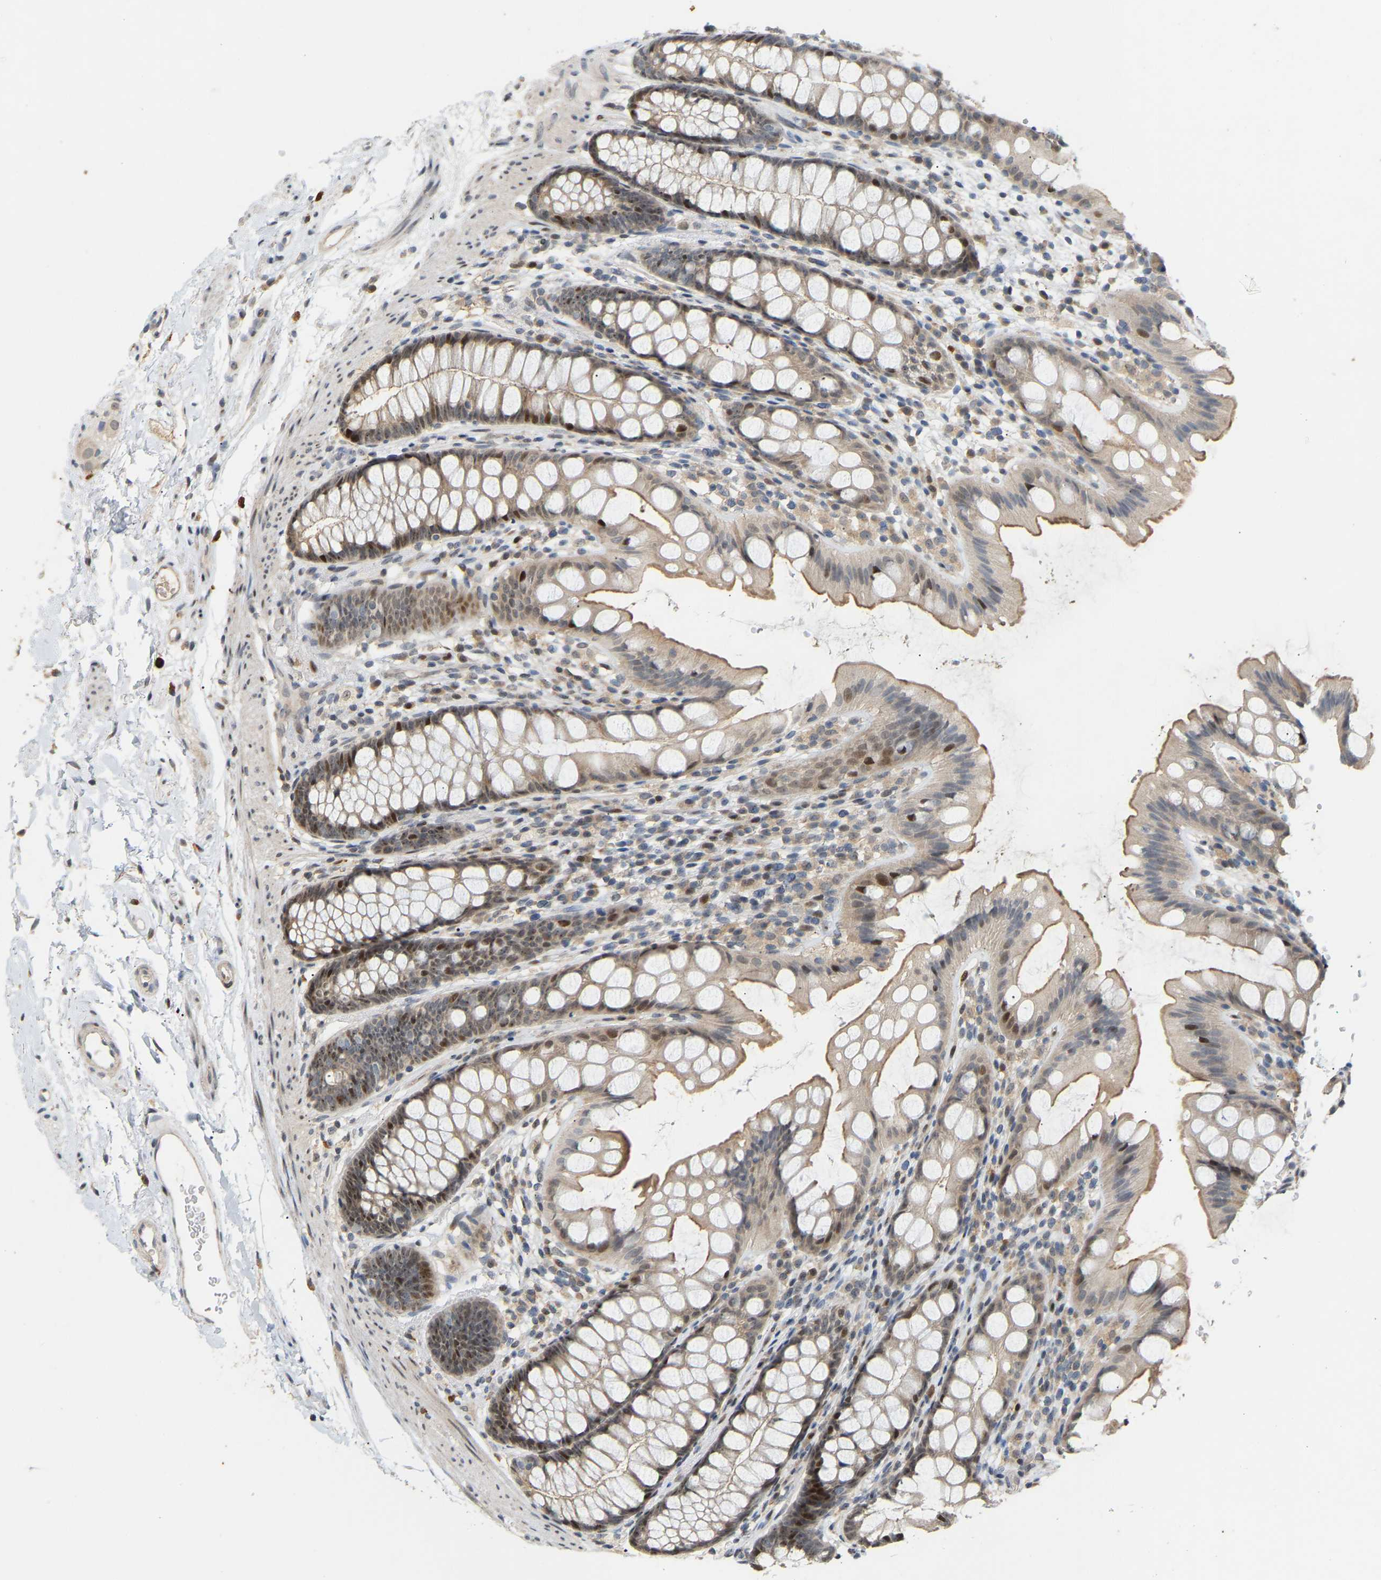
{"staining": {"intensity": "moderate", "quantity": "25%-75%", "location": "cytoplasmic/membranous,nuclear"}, "tissue": "rectum", "cell_type": "Glandular cells", "image_type": "normal", "snomed": [{"axis": "morphology", "description": "Normal tissue, NOS"}, {"axis": "topography", "description": "Rectum"}], "caption": "Moderate cytoplasmic/membranous,nuclear protein expression is appreciated in approximately 25%-75% of glandular cells in rectum. (Stains: DAB (3,3'-diaminobenzidine) in brown, nuclei in blue, Microscopy: brightfield microscopy at high magnification).", "gene": "PTPN4", "patient": {"sex": "female", "age": 65}}